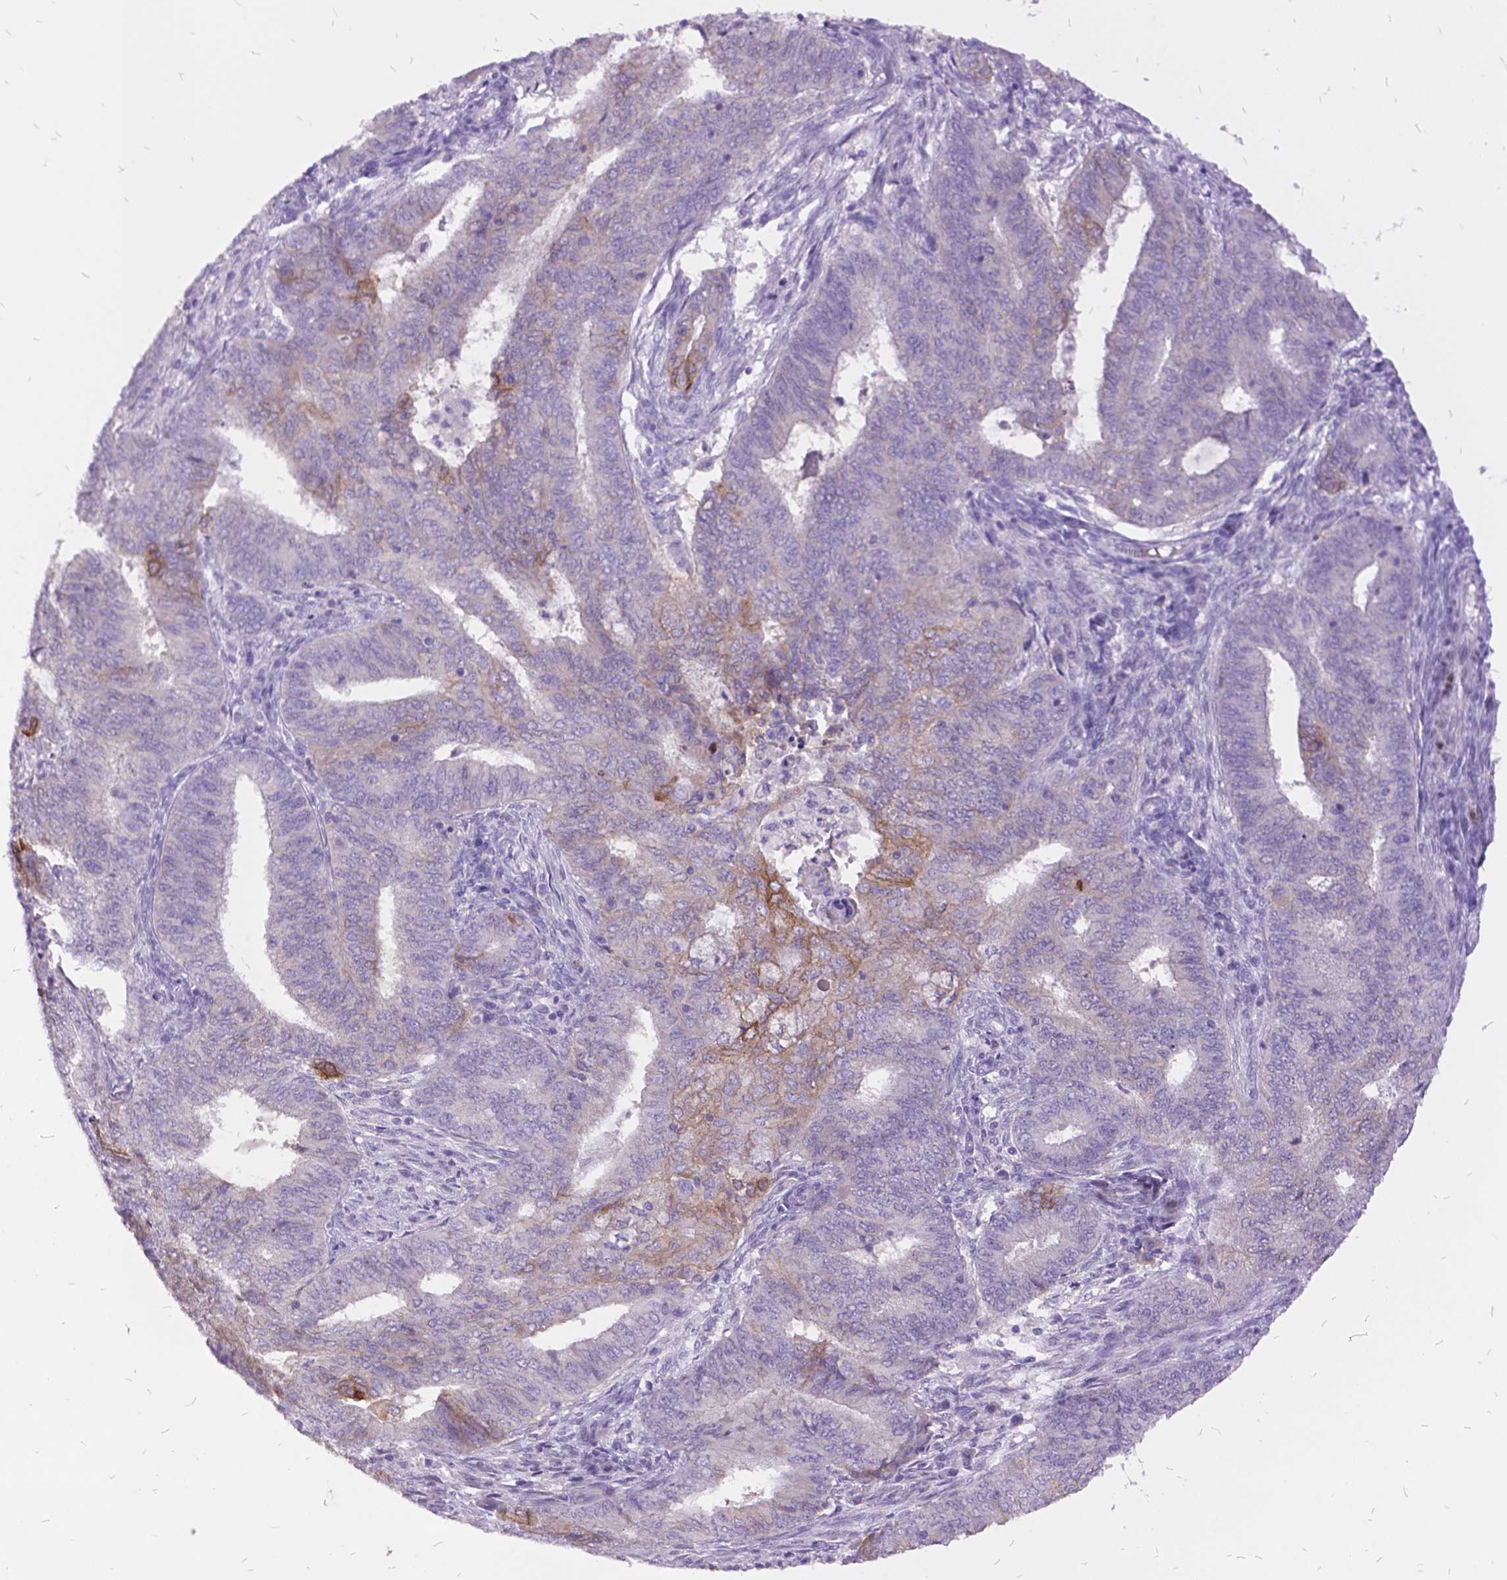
{"staining": {"intensity": "moderate", "quantity": "<25%", "location": "cytoplasmic/membranous"}, "tissue": "endometrial cancer", "cell_type": "Tumor cells", "image_type": "cancer", "snomed": [{"axis": "morphology", "description": "Adenocarcinoma, NOS"}, {"axis": "topography", "description": "Endometrium"}], "caption": "A brown stain shows moderate cytoplasmic/membranous expression of a protein in endometrial cancer (adenocarcinoma) tumor cells.", "gene": "ITGB6", "patient": {"sex": "female", "age": 62}}